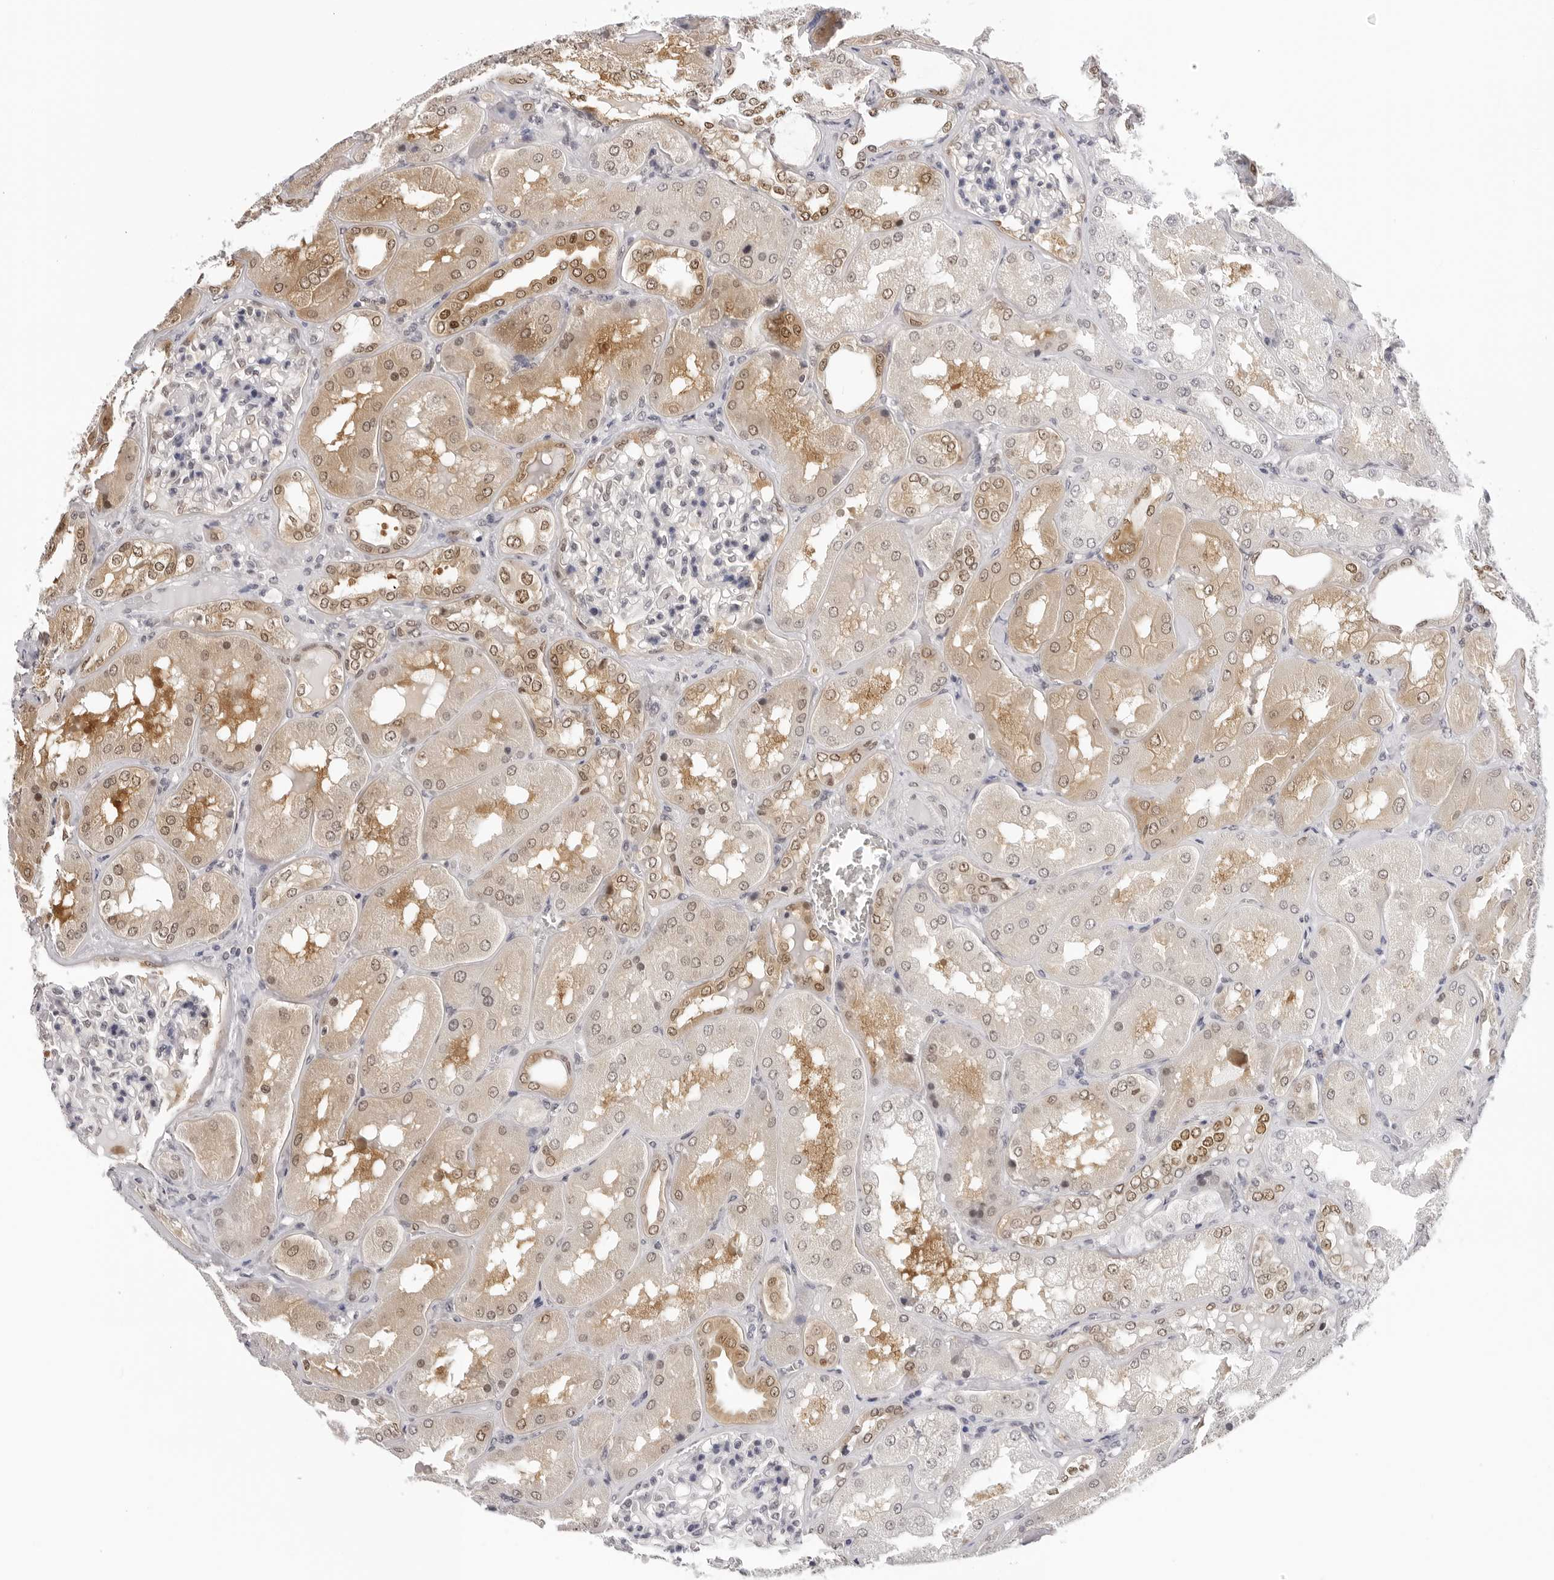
{"staining": {"intensity": "negative", "quantity": "none", "location": "none"}, "tissue": "kidney", "cell_type": "Cells in glomeruli", "image_type": "normal", "snomed": [{"axis": "morphology", "description": "Normal tissue, NOS"}, {"axis": "topography", "description": "Kidney"}], "caption": "This is a photomicrograph of immunohistochemistry staining of normal kidney, which shows no positivity in cells in glomeruli. Brightfield microscopy of IHC stained with DAB (brown) and hematoxylin (blue), captured at high magnification.", "gene": "WDR77", "patient": {"sex": "female", "age": 56}}